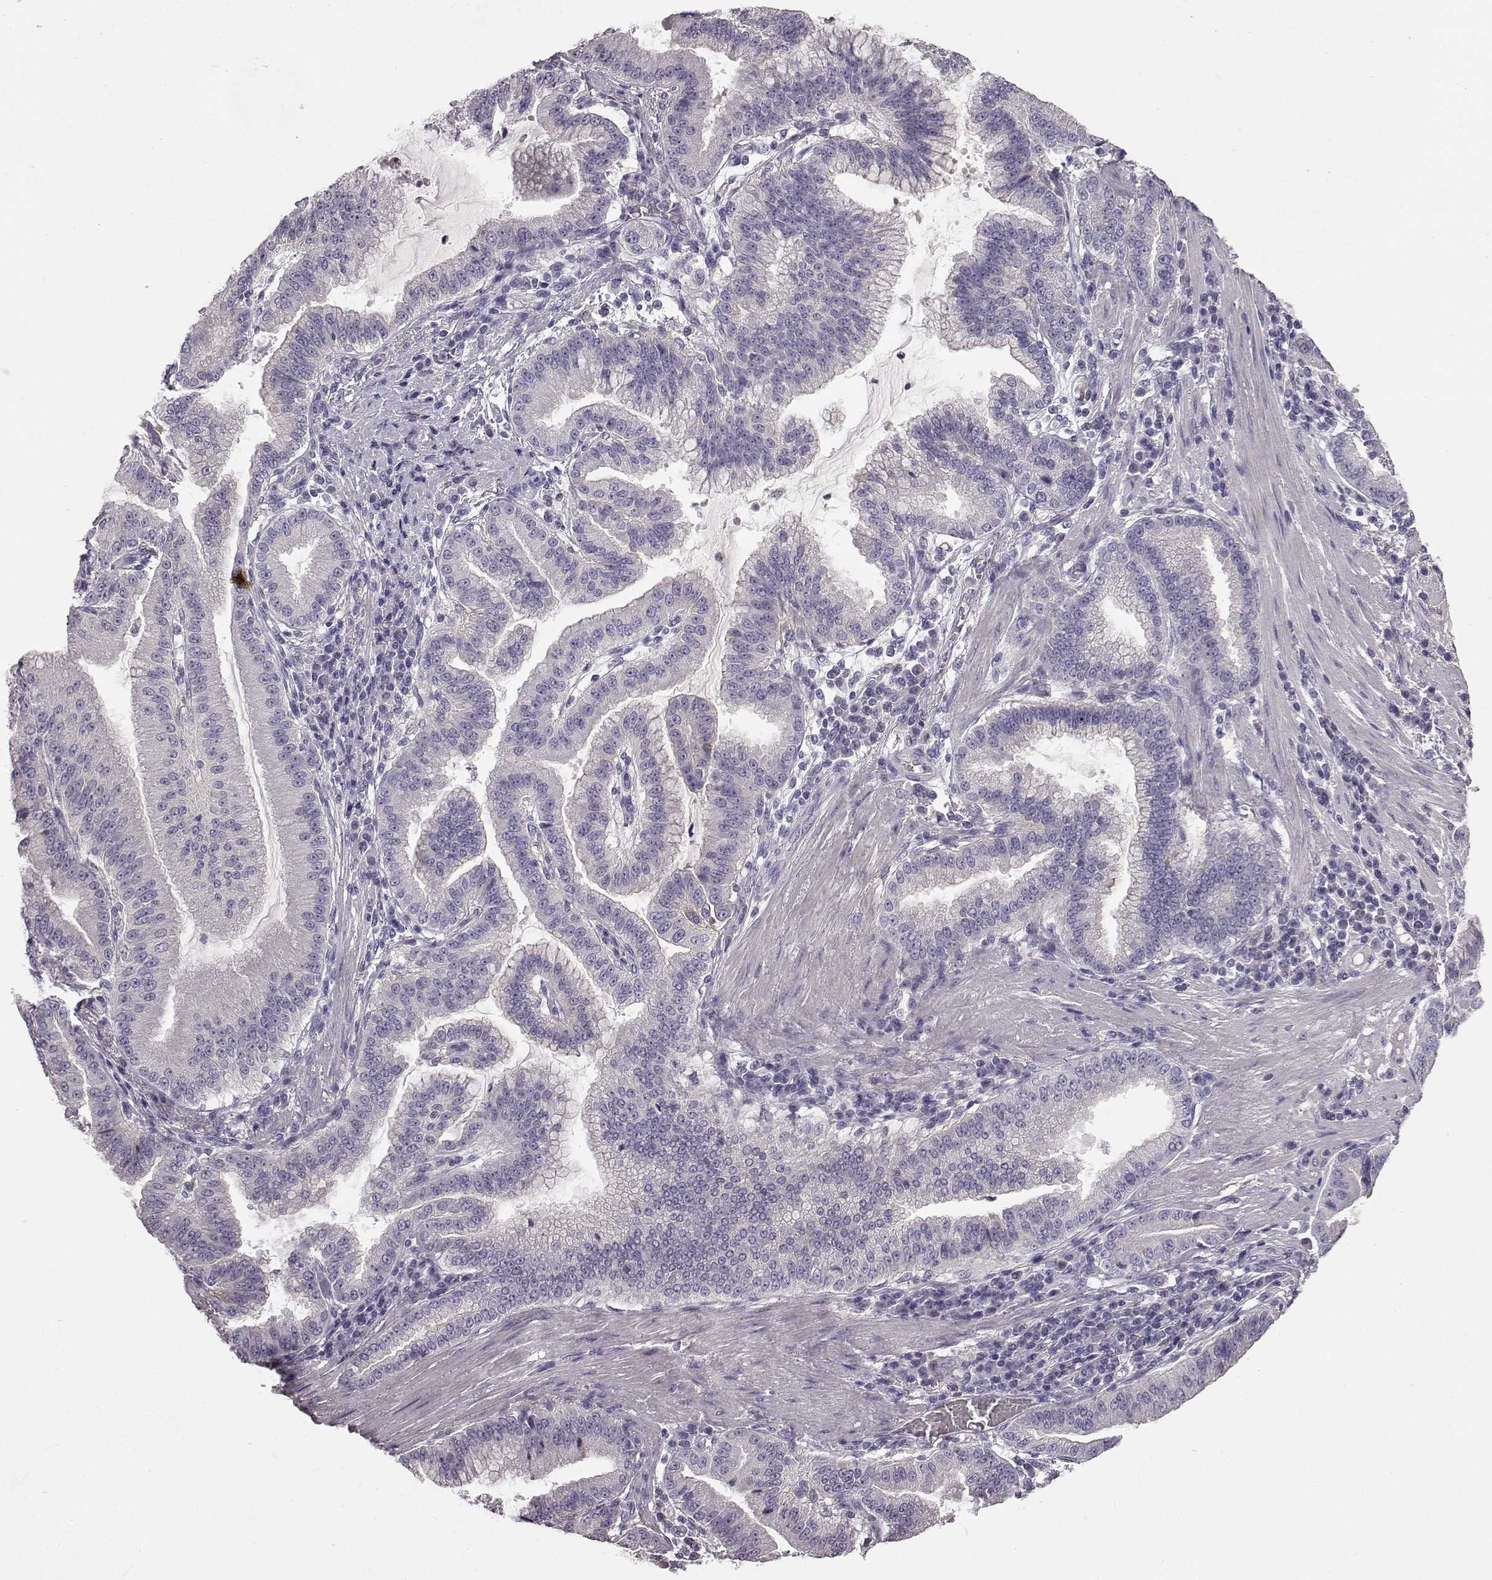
{"staining": {"intensity": "negative", "quantity": "none", "location": "none"}, "tissue": "stomach cancer", "cell_type": "Tumor cells", "image_type": "cancer", "snomed": [{"axis": "morphology", "description": "Adenocarcinoma, NOS"}, {"axis": "topography", "description": "Stomach"}], "caption": "IHC of human stomach cancer demonstrates no expression in tumor cells.", "gene": "KRT85", "patient": {"sex": "male", "age": 83}}